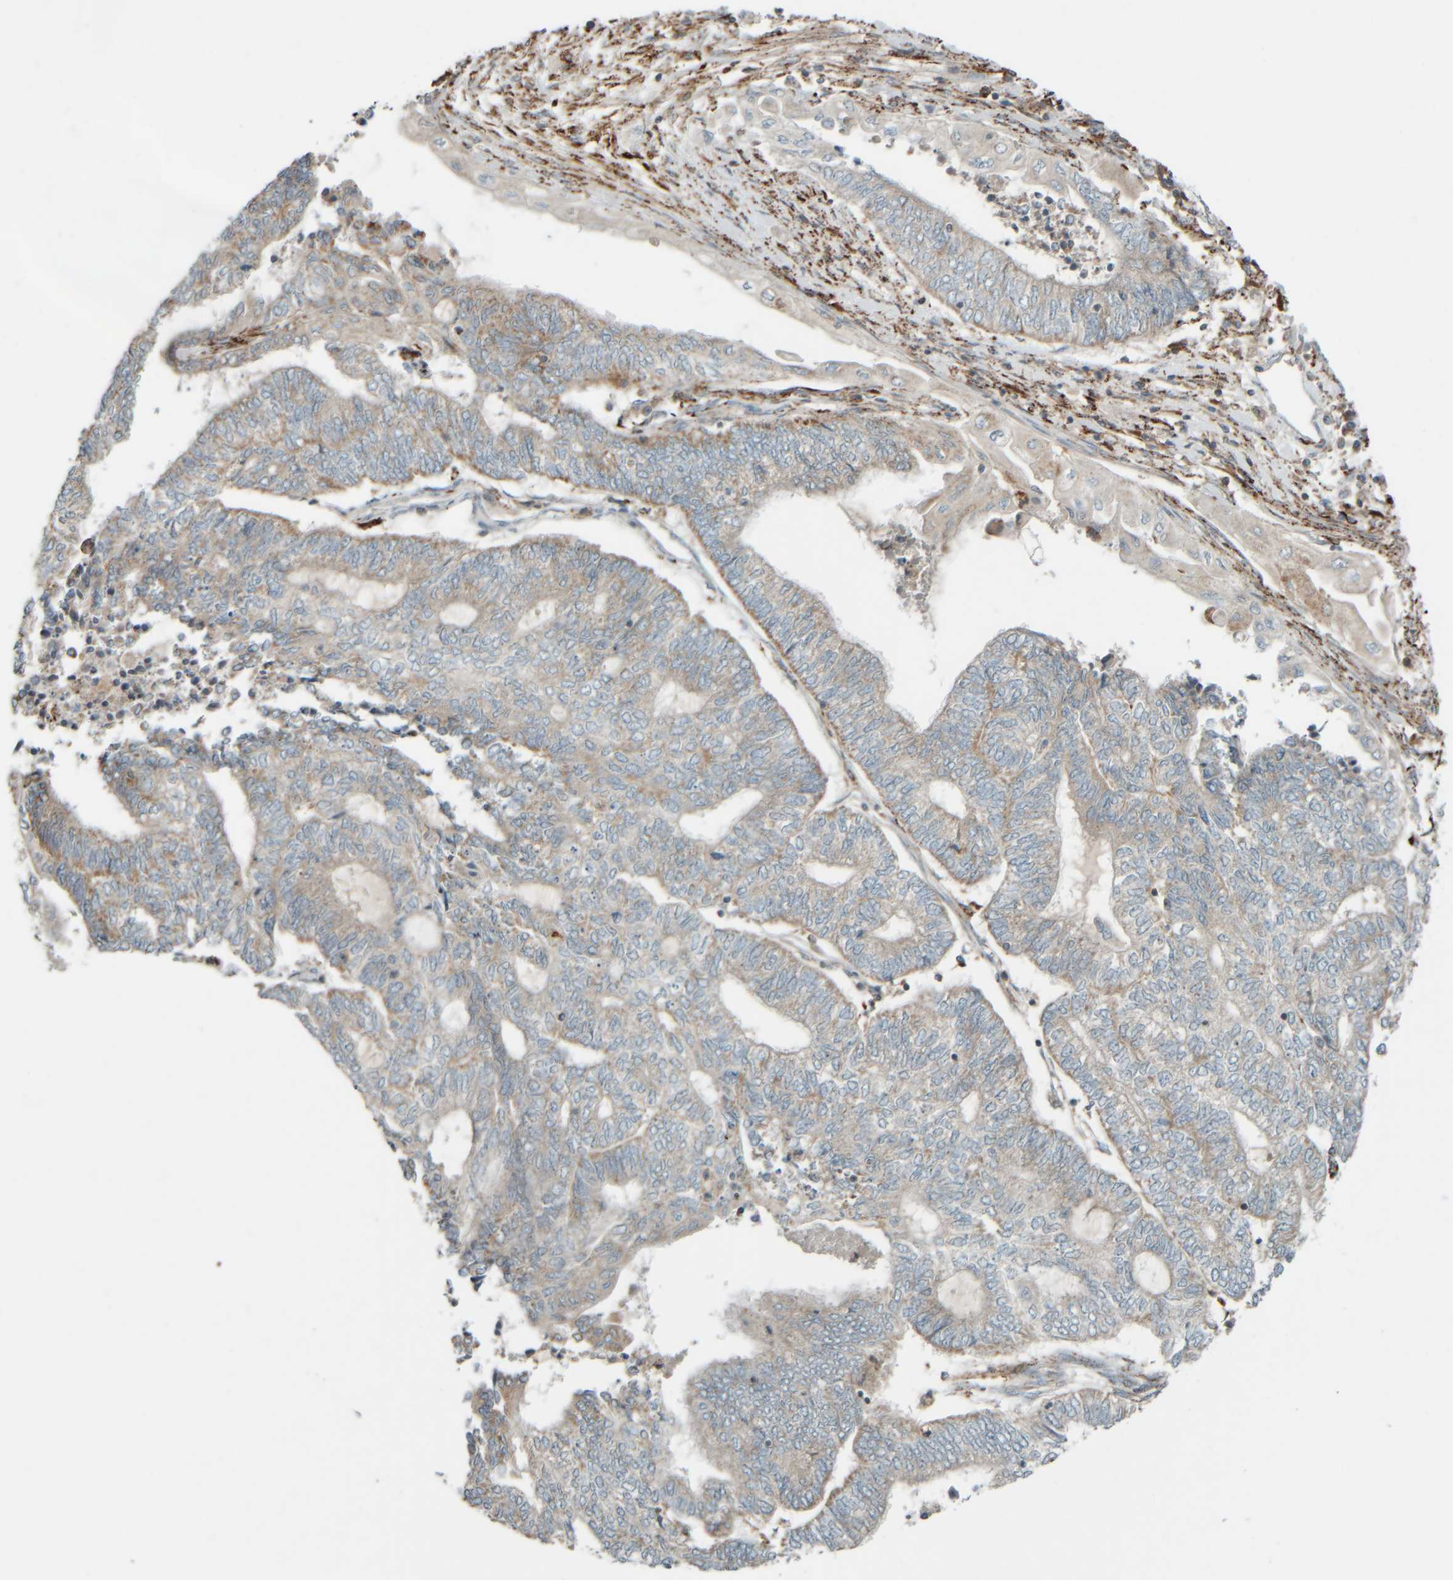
{"staining": {"intensity": "weak", "quantity": "25%-75%", "location": "cytoplasmic/membranous"}, "tissue": "endometrial cancer", "cell_type": "Tumor cells", "image_type": "cancer", "snomed": [{"axis": "morphology", "description": "Adenocarcinoma, NOS"}, {"axis": "topography", "description": "Uterus"}, {"axis": "topography", "description": "Endometrium"}], "caption": "Weak cytoplasmic/membranous protein positivity is identified in approximately 25%-75% of tumor cells in endometrial cancer.", "gene": "SPAG5", "patient": {"sex": "female", "age": 70}}